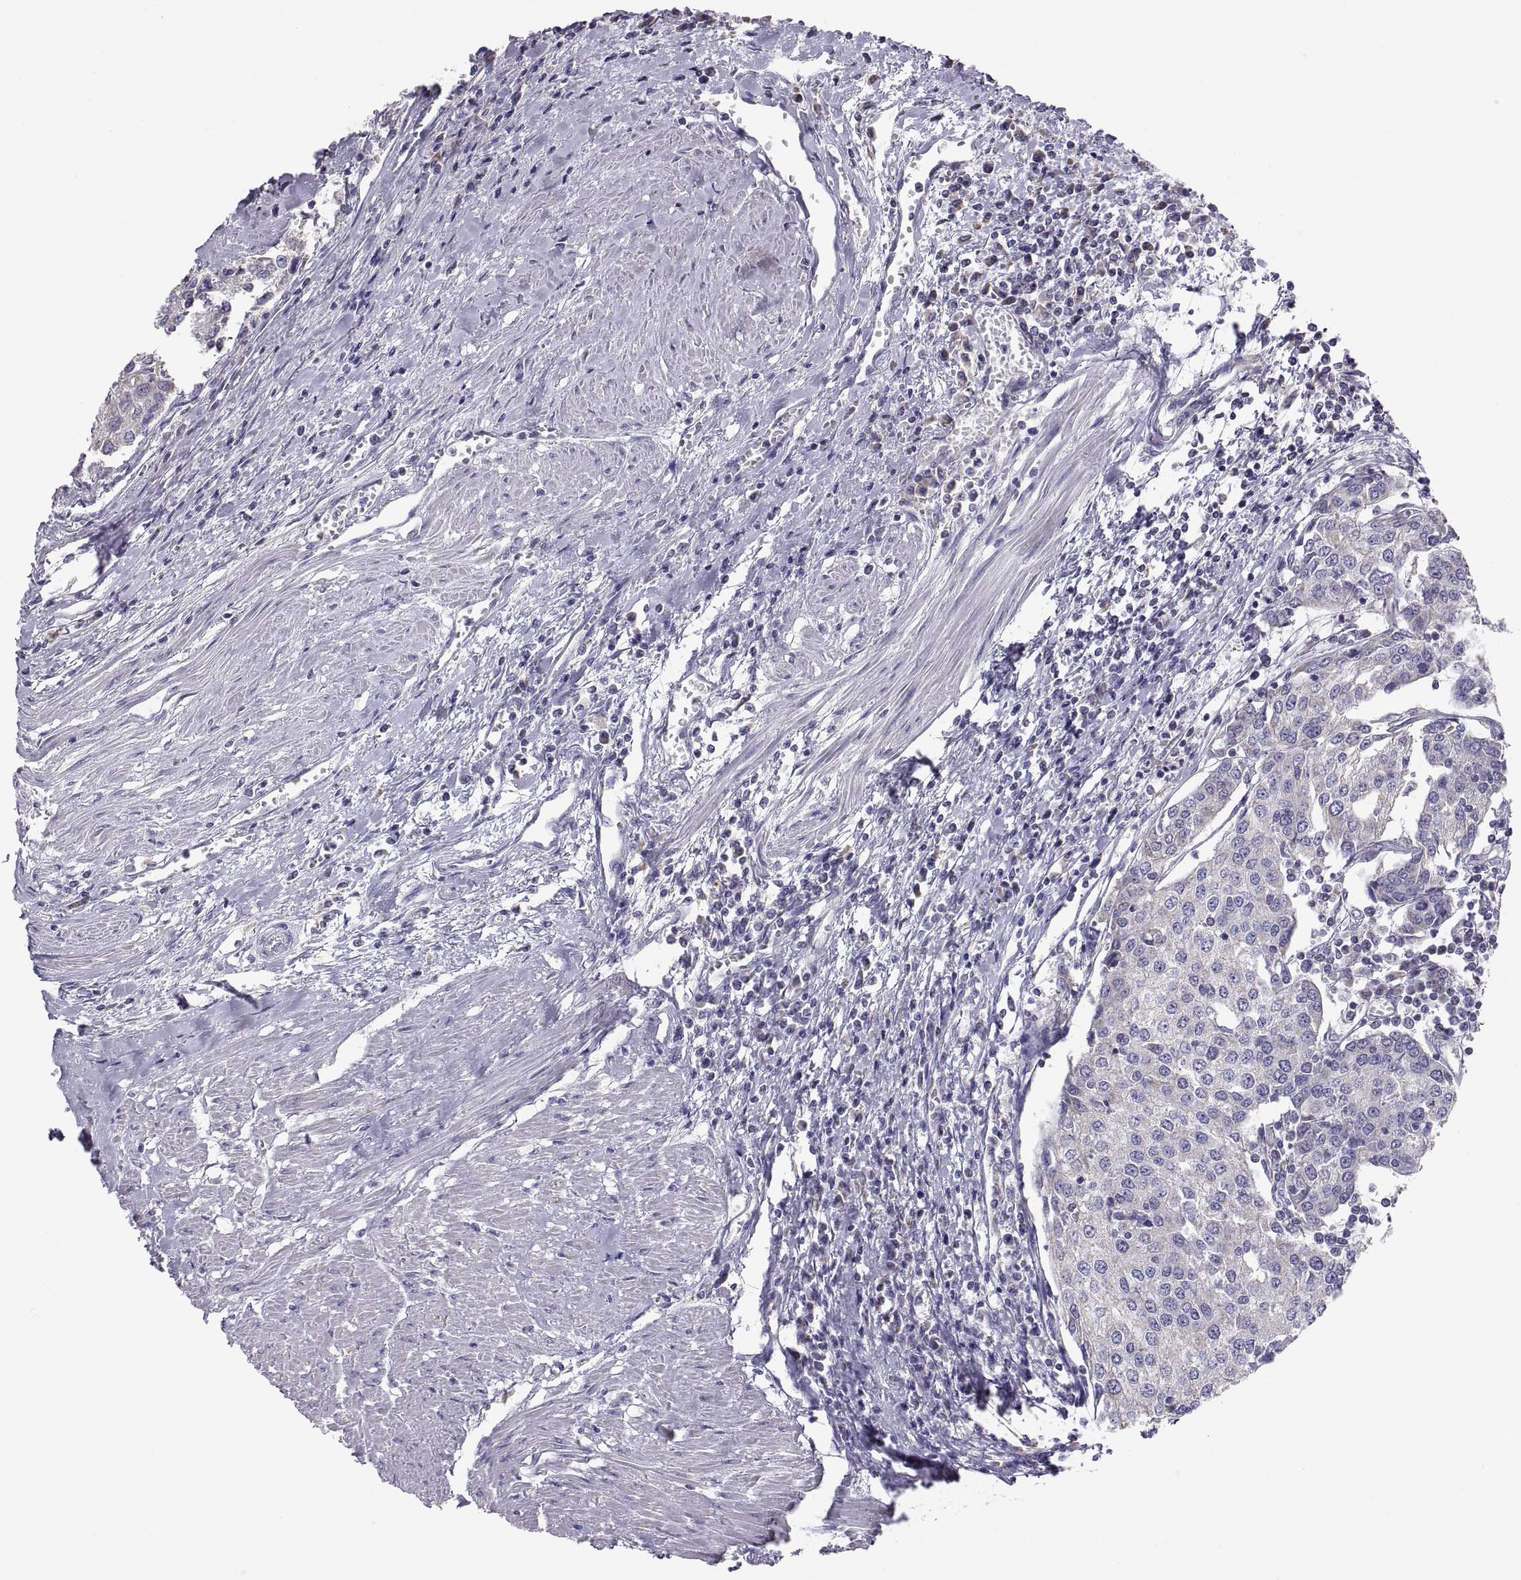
{"staining": {"intensity": "negative", "quantity": "none", "location": "none"}, "tissue": "urothelial cancer", "cell_type": "Tumor cells", "image_type": "cancer", "snomed": [{"axis": "morphology", "description": "Urothelial carcinoma, High grade"}, {"axis": "topography", "description": "Urinary bladder"}], "caption": "Image shows no significant protein staining in tumor cells of high-grade urothelial carcinoma.", "gene": "TNNC1", "patient": {"sex": "female", "age": 85}}